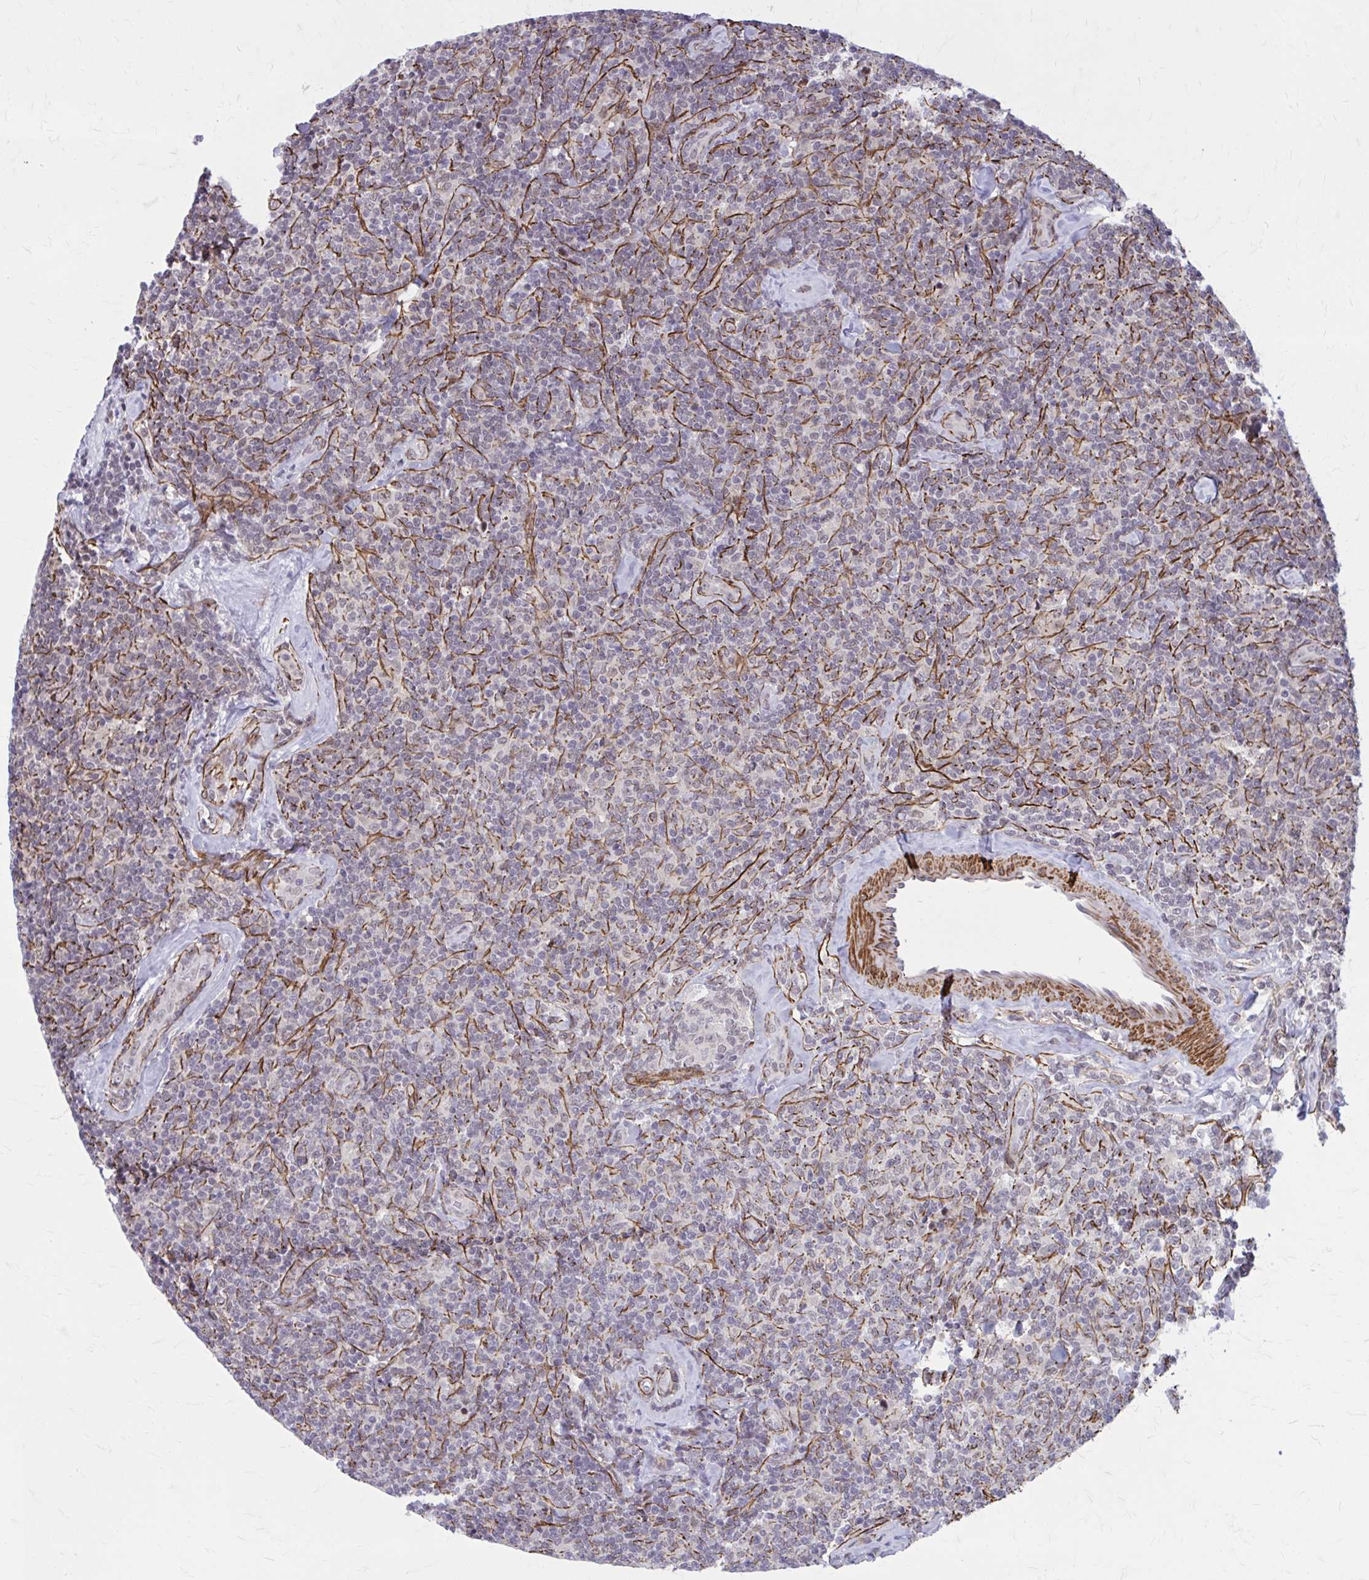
{"staining": {"intensity": "negative", "quantity": "none", "location": "none"}, "tissue": "lymphoma", "cell_type": "Tumor cells", "image_type": "cancer", "snomed": [{"axis": "morphology", "description": "Malignant lymphoma, non-Hodgkin's type, Low grade"}, {"axis": "topography", "description": "Lymph node"}], "caption": "Tumor cells are negative for brown protein staining in low-grade malignant lymphoma, non-Hodgkin's type. (Brightfield microscopy of DAB (3,3'-diaminobenzidine) IHC at high magnification).", "gene": "NRBF2", "patient": {"sex": "female", "age": 56}}